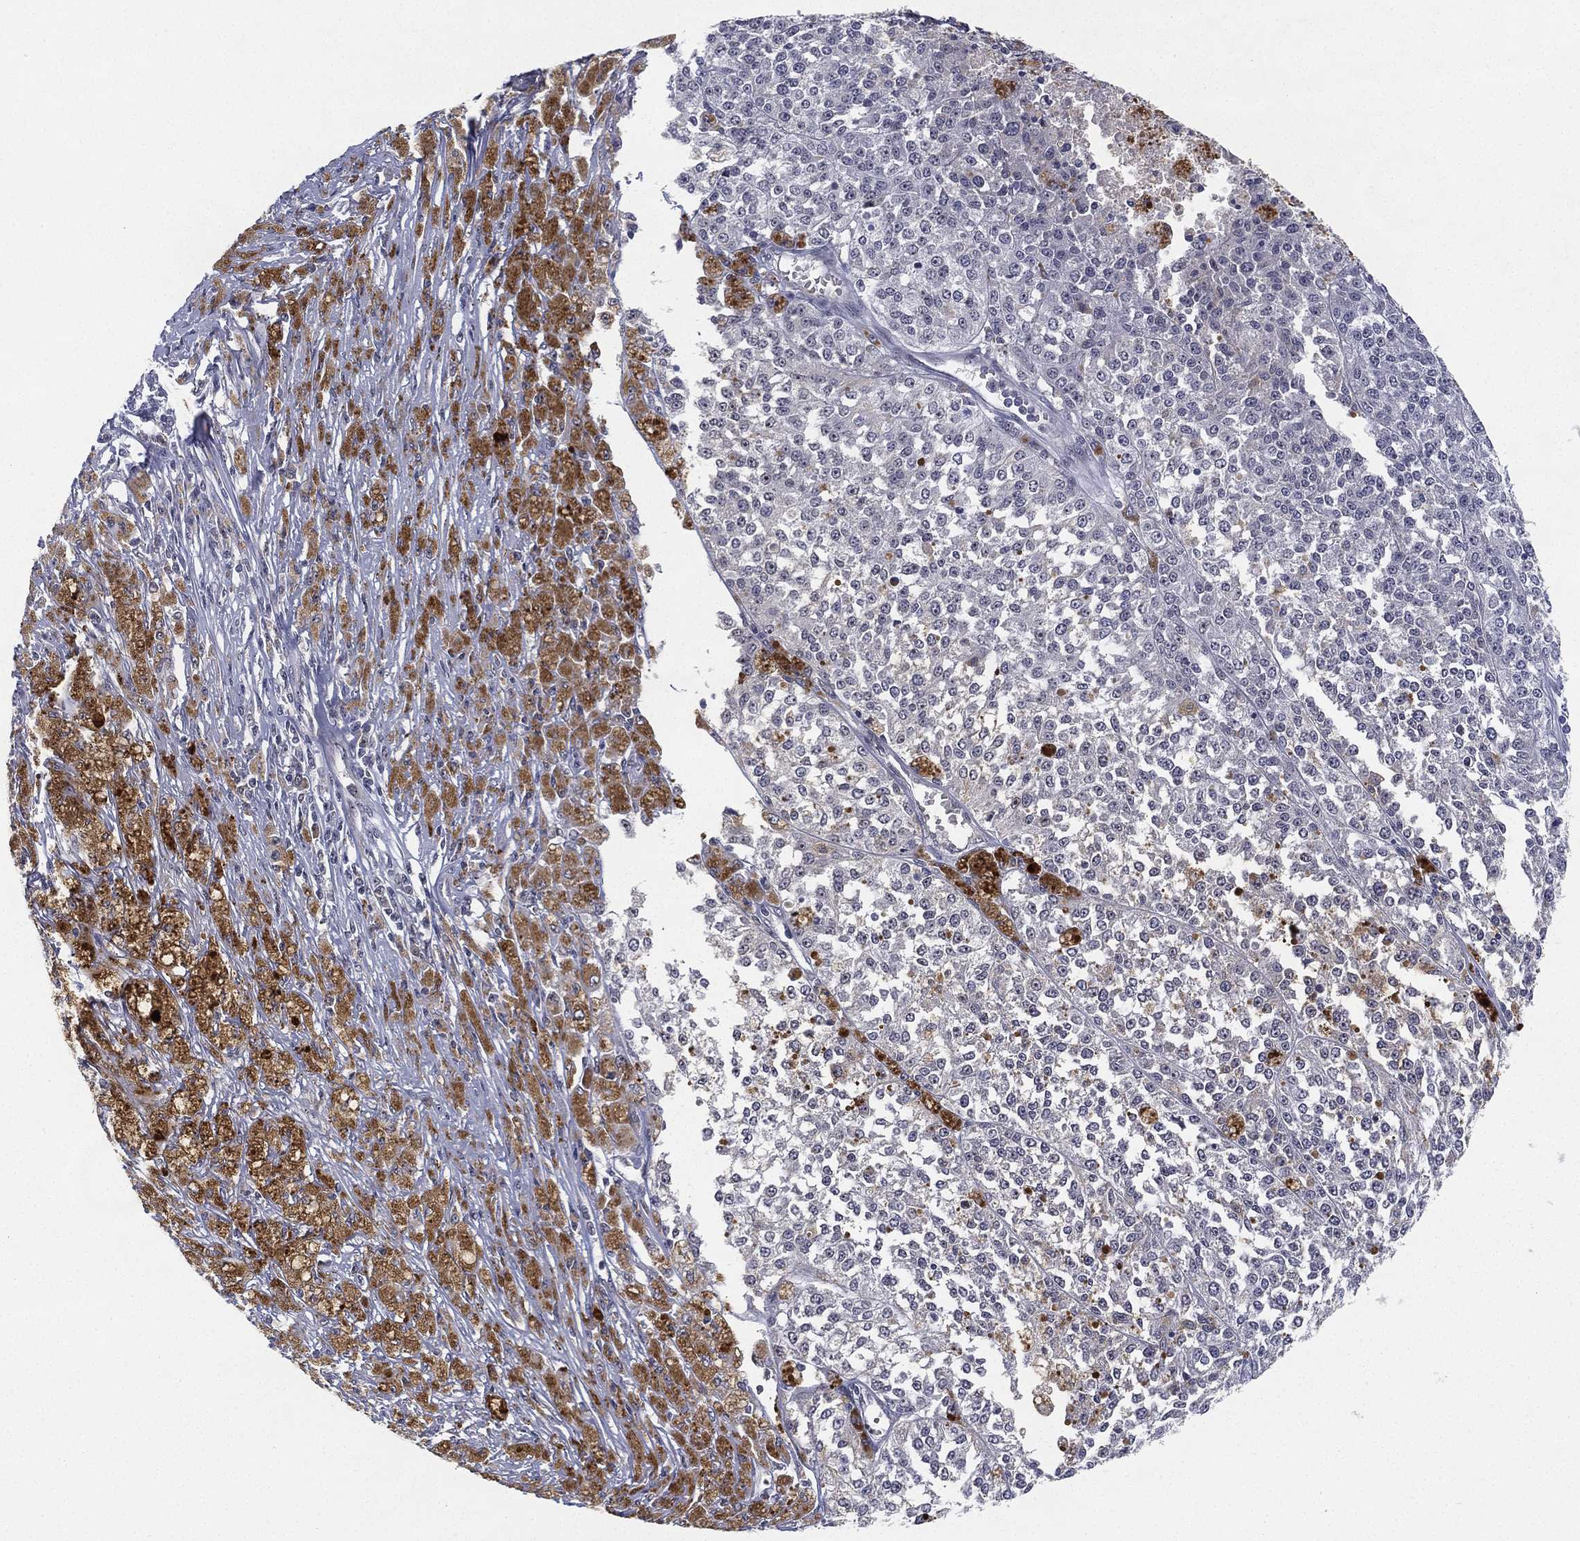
{"staining": {"intensity": "negative", "quantity": "none", "location": "none"}, "tissue": "melanoma", "cell_type": "Tumor cells", "image_type": "cancer", "snomed": [{"axis": "morphology", "description": "Malignant melanoma, Metastatic site"}, {"axis": "topography", "description": "Lymph node"}], "caption": "Malignant melanoma (metastatic site) stained for a protein using IHC demonstrates no positivity tumor cells.", "gene": "MS4A8", "patient": {"sex": "female", "age": 64}}